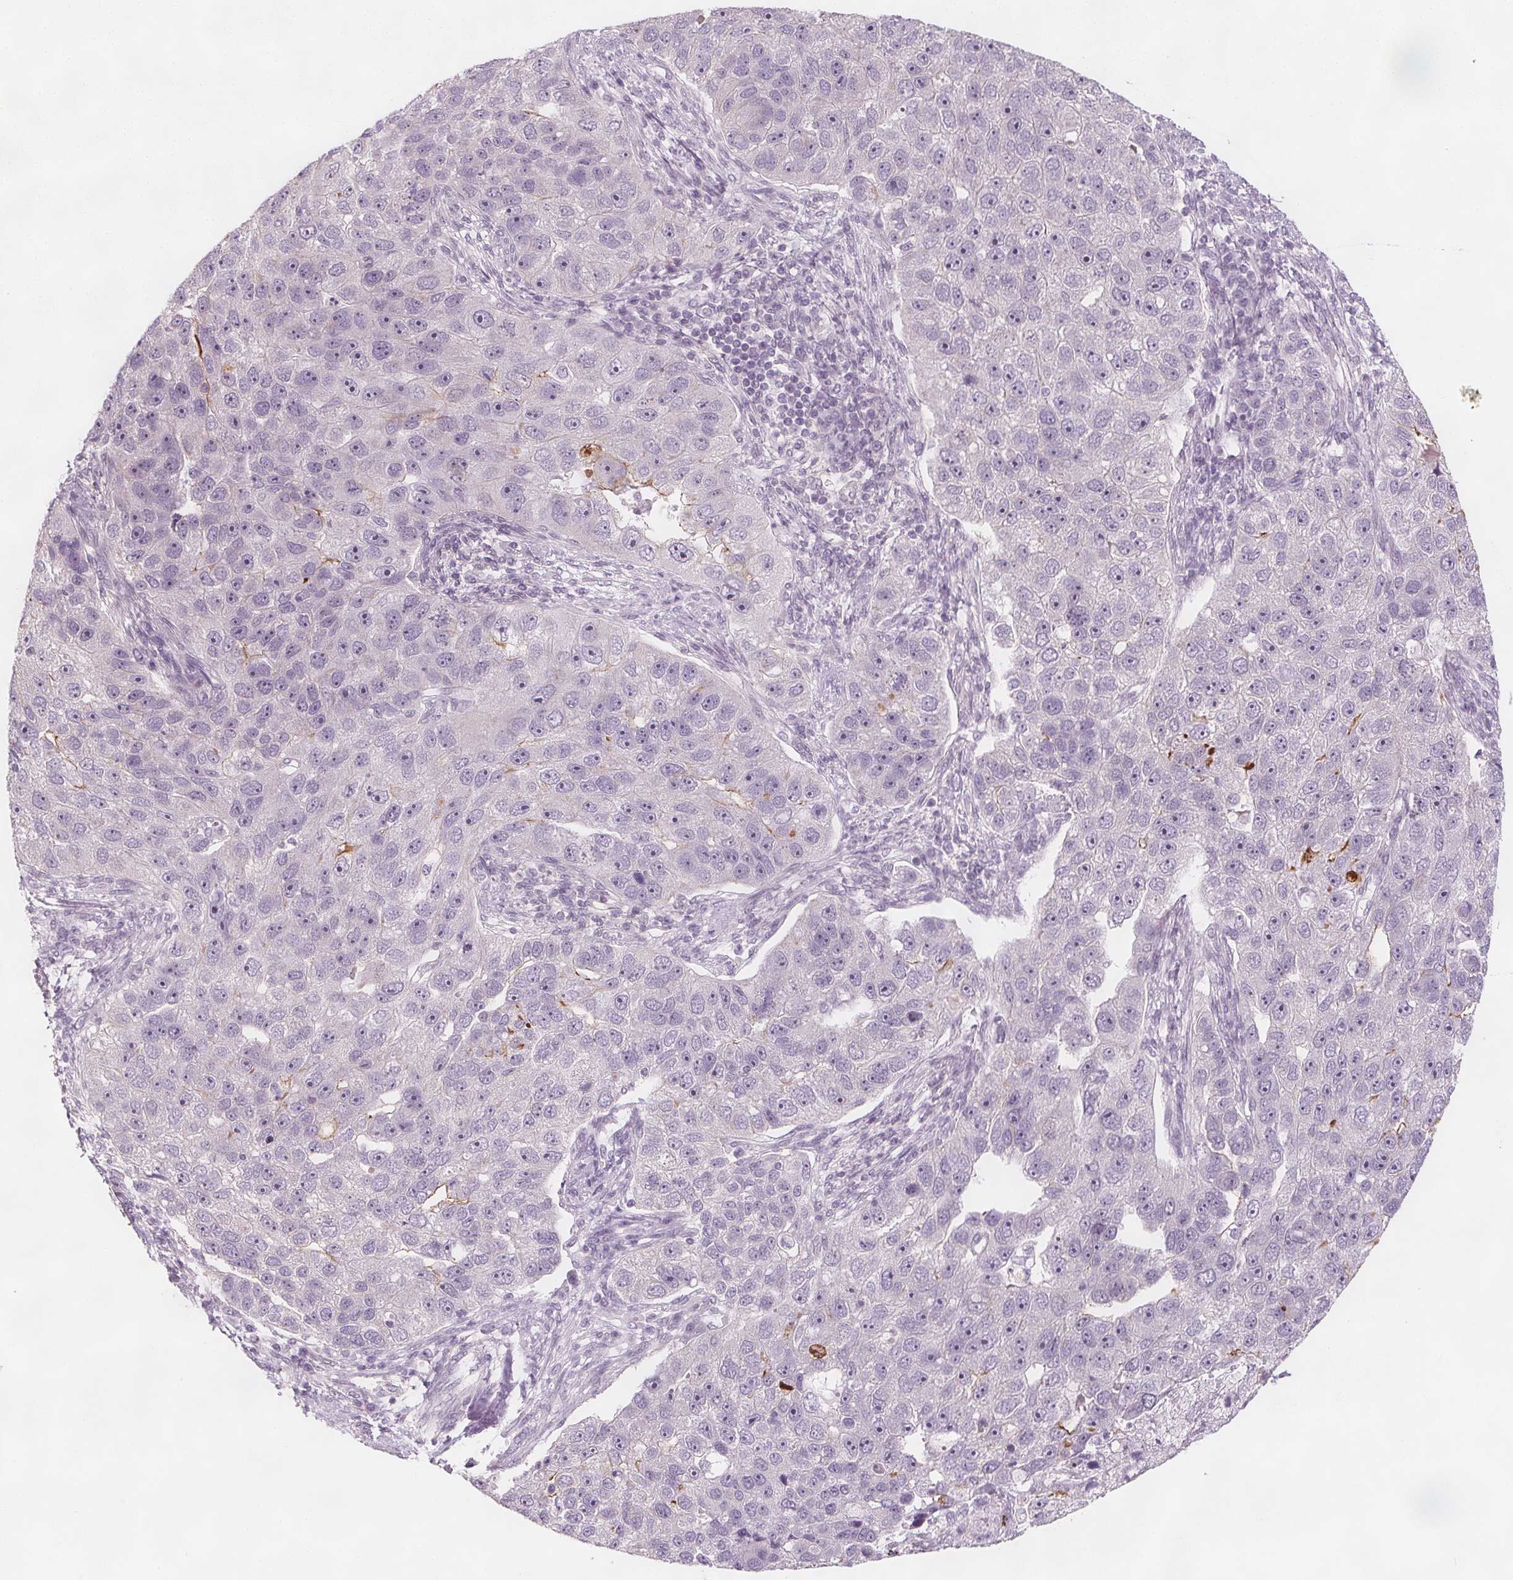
{"staining": {"intensity": "negative", "quantity": "none", "location": "none"}, "tissue": "pancreatic cancer", "cell_type": "Tumor cells", "image_type": "cancer", "snomed": [{"axis": "morphology", "description": "Adenocarcinoma, NOS"}, {"axis": "topography", "description": "Pancreas"}], "caption": "The histopathology image displays no staining of tumor cells in pancreatic cancer.", "gene": "C1orf167", "patient": {"sex": "female", "age": 61}}